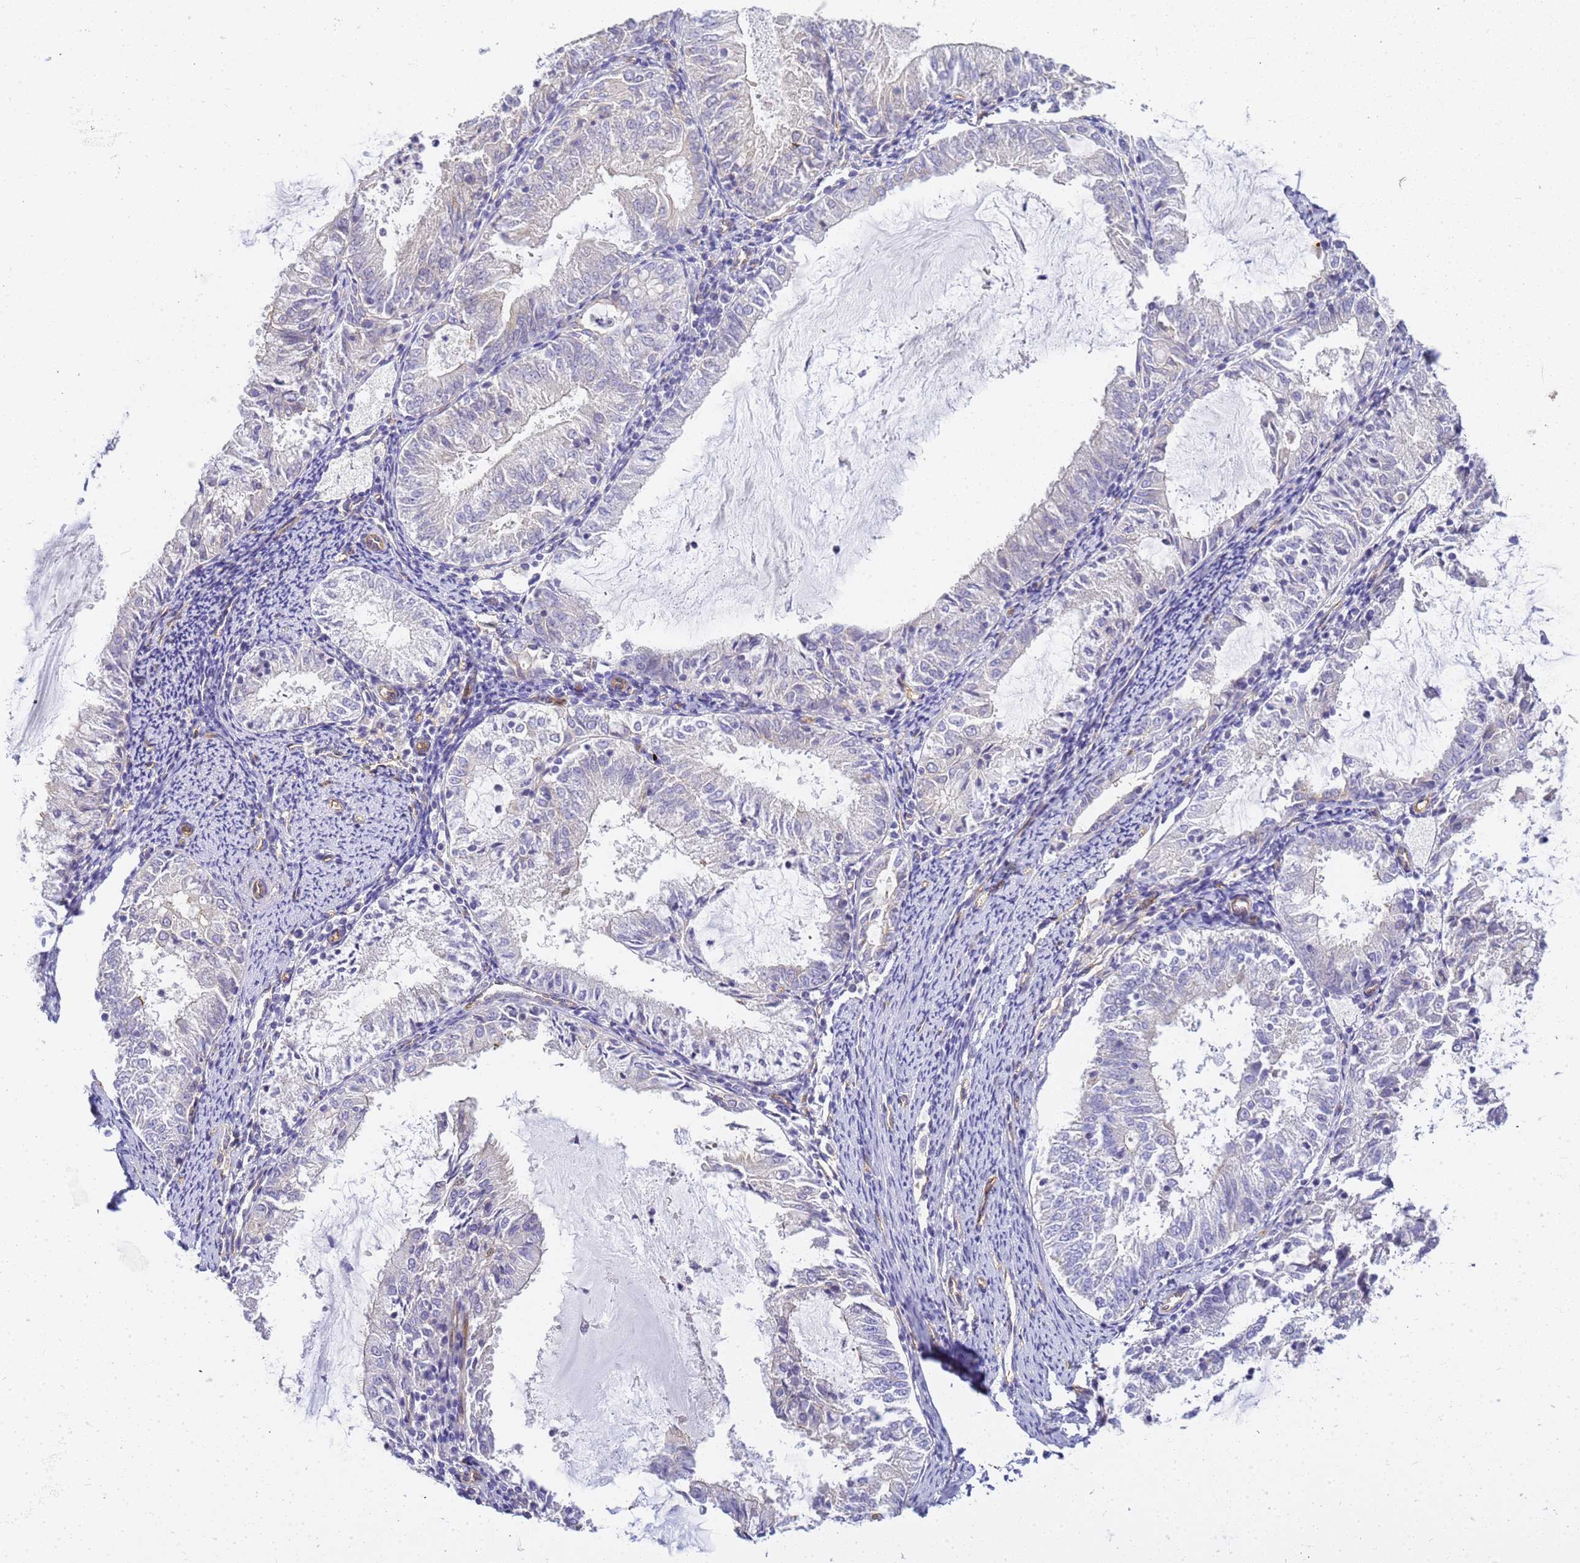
{"staining": {"intensity": "negative", "quantity": "none", "location": "none"}, "tissue": "endometrial cancer", "cell_type": "Tumor cells", "image_type": "cancer", "snomed": [{"axis": "morphology", "description": "Adenocarcinoma, NOS"}, {"axis": "topography", "description": "Endometrium"}], "caption": "The micrograph reveals no staining of tumor cells in endometrial cancer (adenocarcinoma). Brightfield microscopy of immunohistochemistry stained with DAB (3,3'-diaminobenzidine) (brown) and hematoxylin (blue), captured at high magnification.", "gene": "GON4L", "patient": {"sex": "female", "age": 57}}